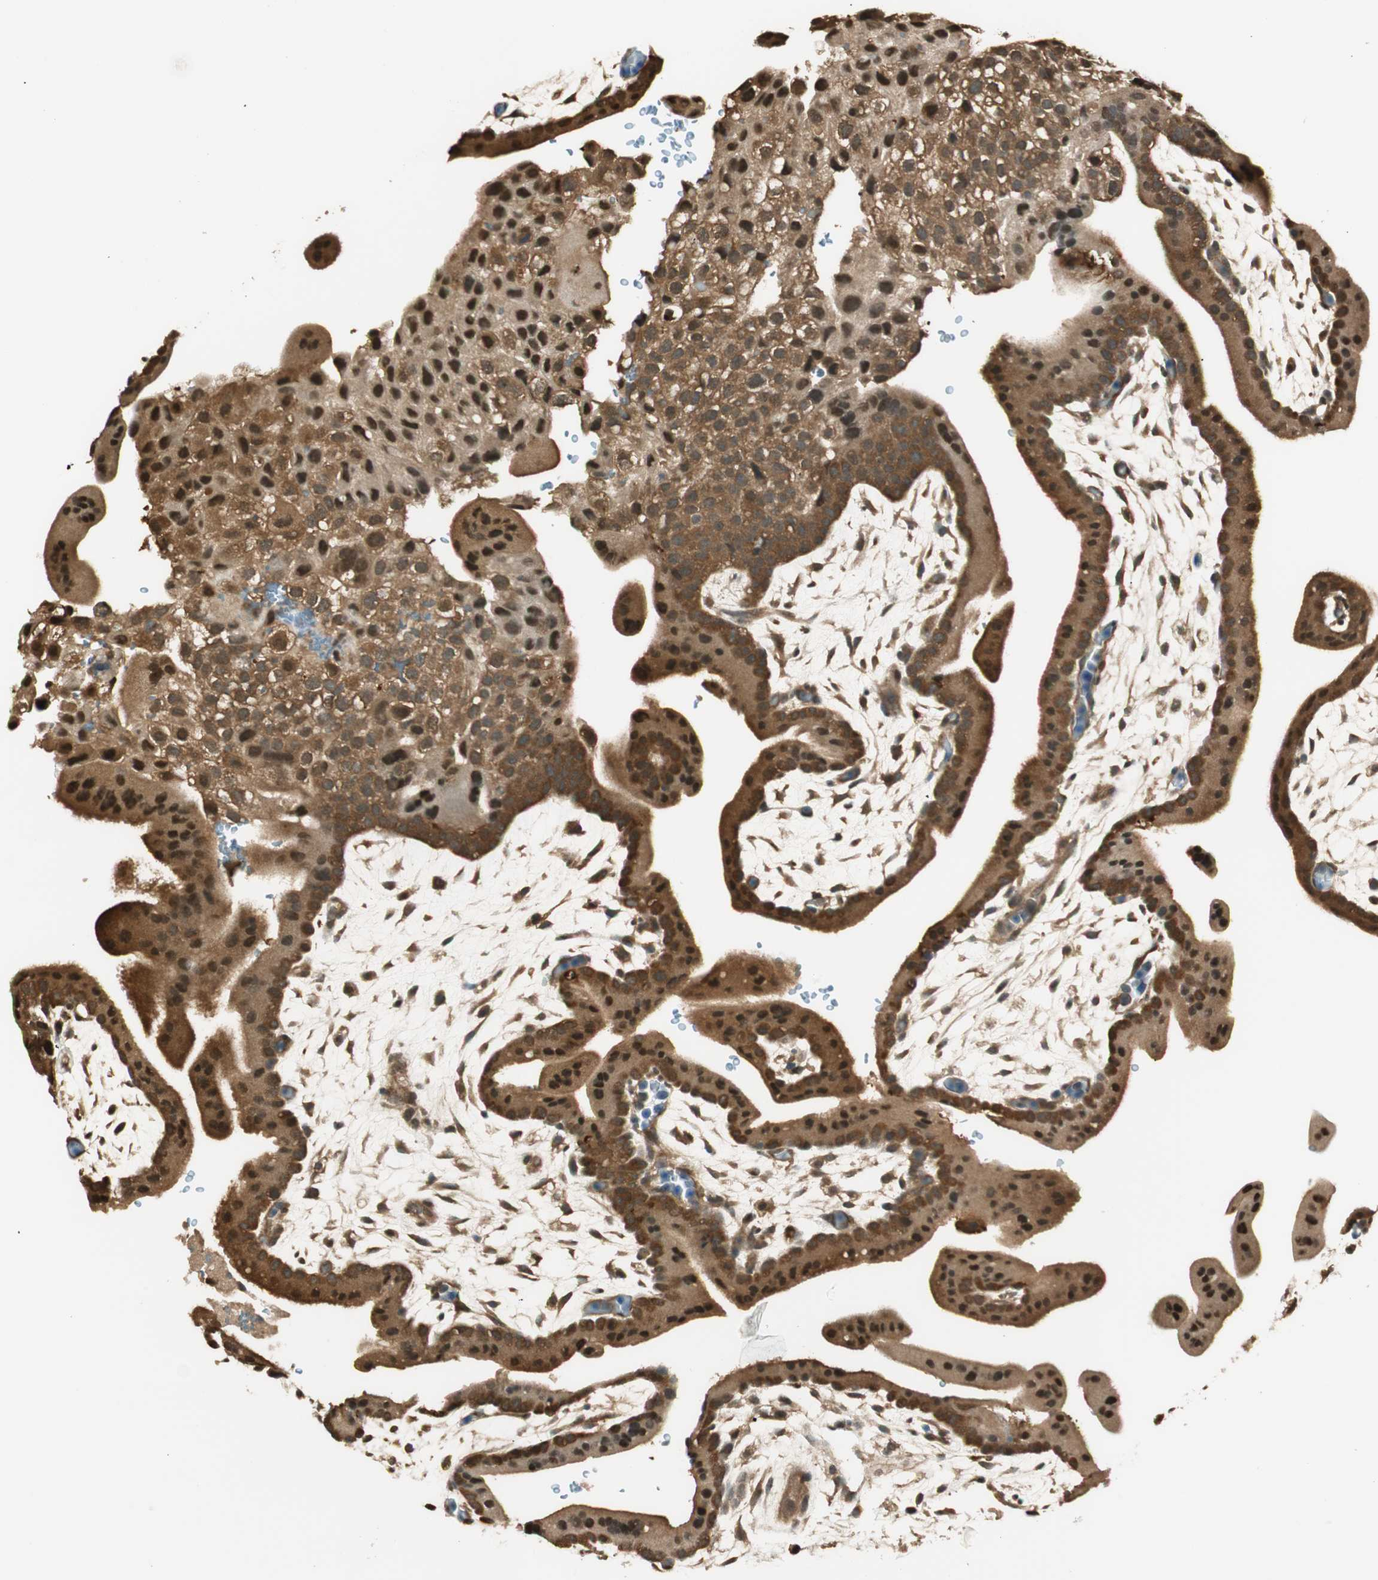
{"staining": {"intensity": "strong", "quantity": ">75%", "location": "cytoplasmic/membranous,nuclear"}, "tissue": "placenta", "cell_type": "Decidual cells", "image_type": "normal", "snomed": [{"axis": "morphology", "description": "Normal tissue, NOS"}, {"axis": "topography", "description": "Placenta"}], "caption": "Strong cytoplasmic/membranous,nuclear expression is appreciated in about >75% of decidual cells in benign placenta.", "gene": "ENSG00000268870", "patient": {"sex": "female", "age": 35}}